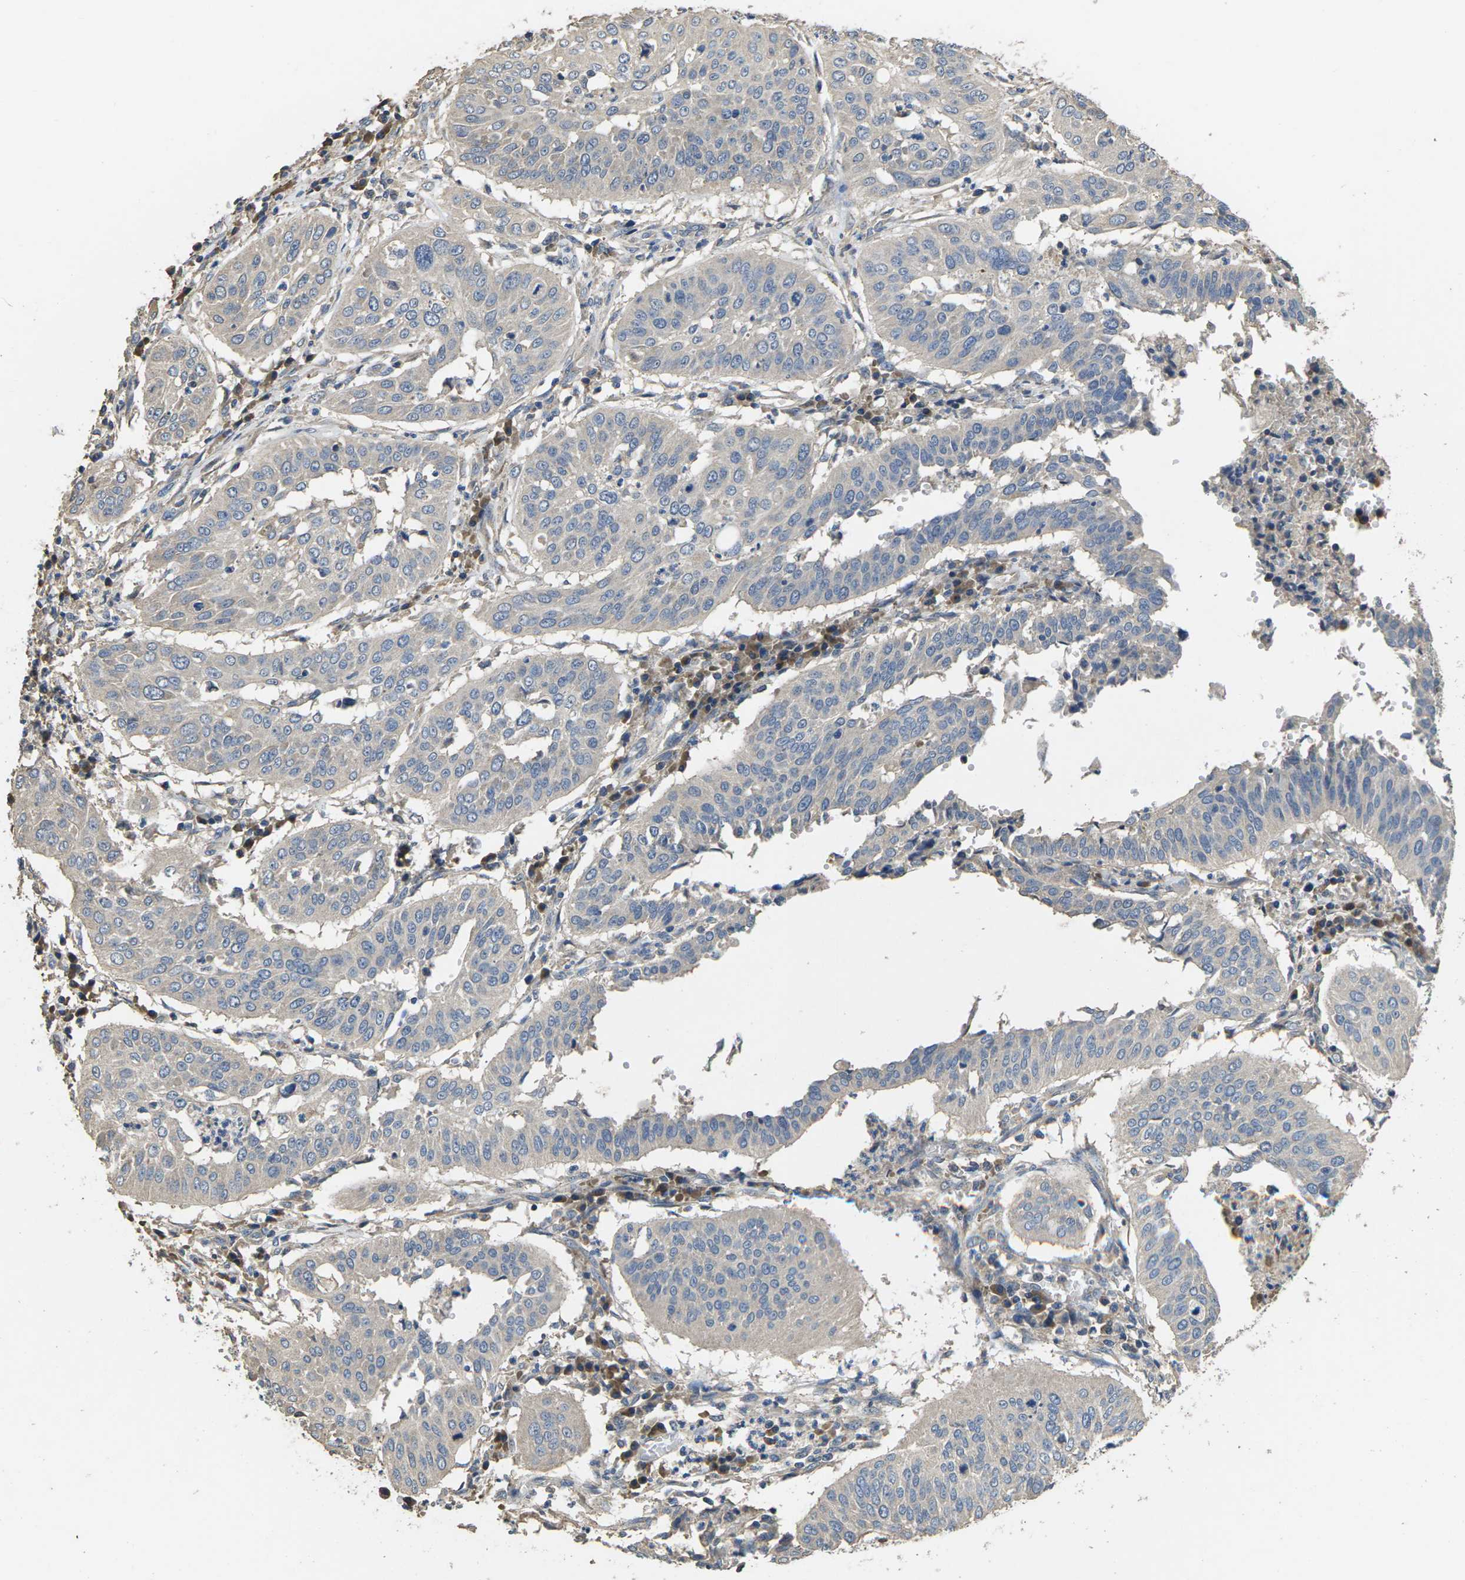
{"staining": {"intensity": "negative", "quantity": "none", "location": "none"}, "tissue": "cervical cancer", "cell_type": "Tumor cells", "image_type": "cancer", "snomed": [{"axis": "morphology", "description": "Normal tissue, NOS"}, {"axis": "morphology", "description": "Squamous cell carcinoma, NOS"}, {"axis": "topography", "description": "Cervix"}], "caption": "Tumor cells are negative for brown protein staining in cervical cancer.", "gene": "B4GAT1", "patient": {"sex": "female", "age": 39}}